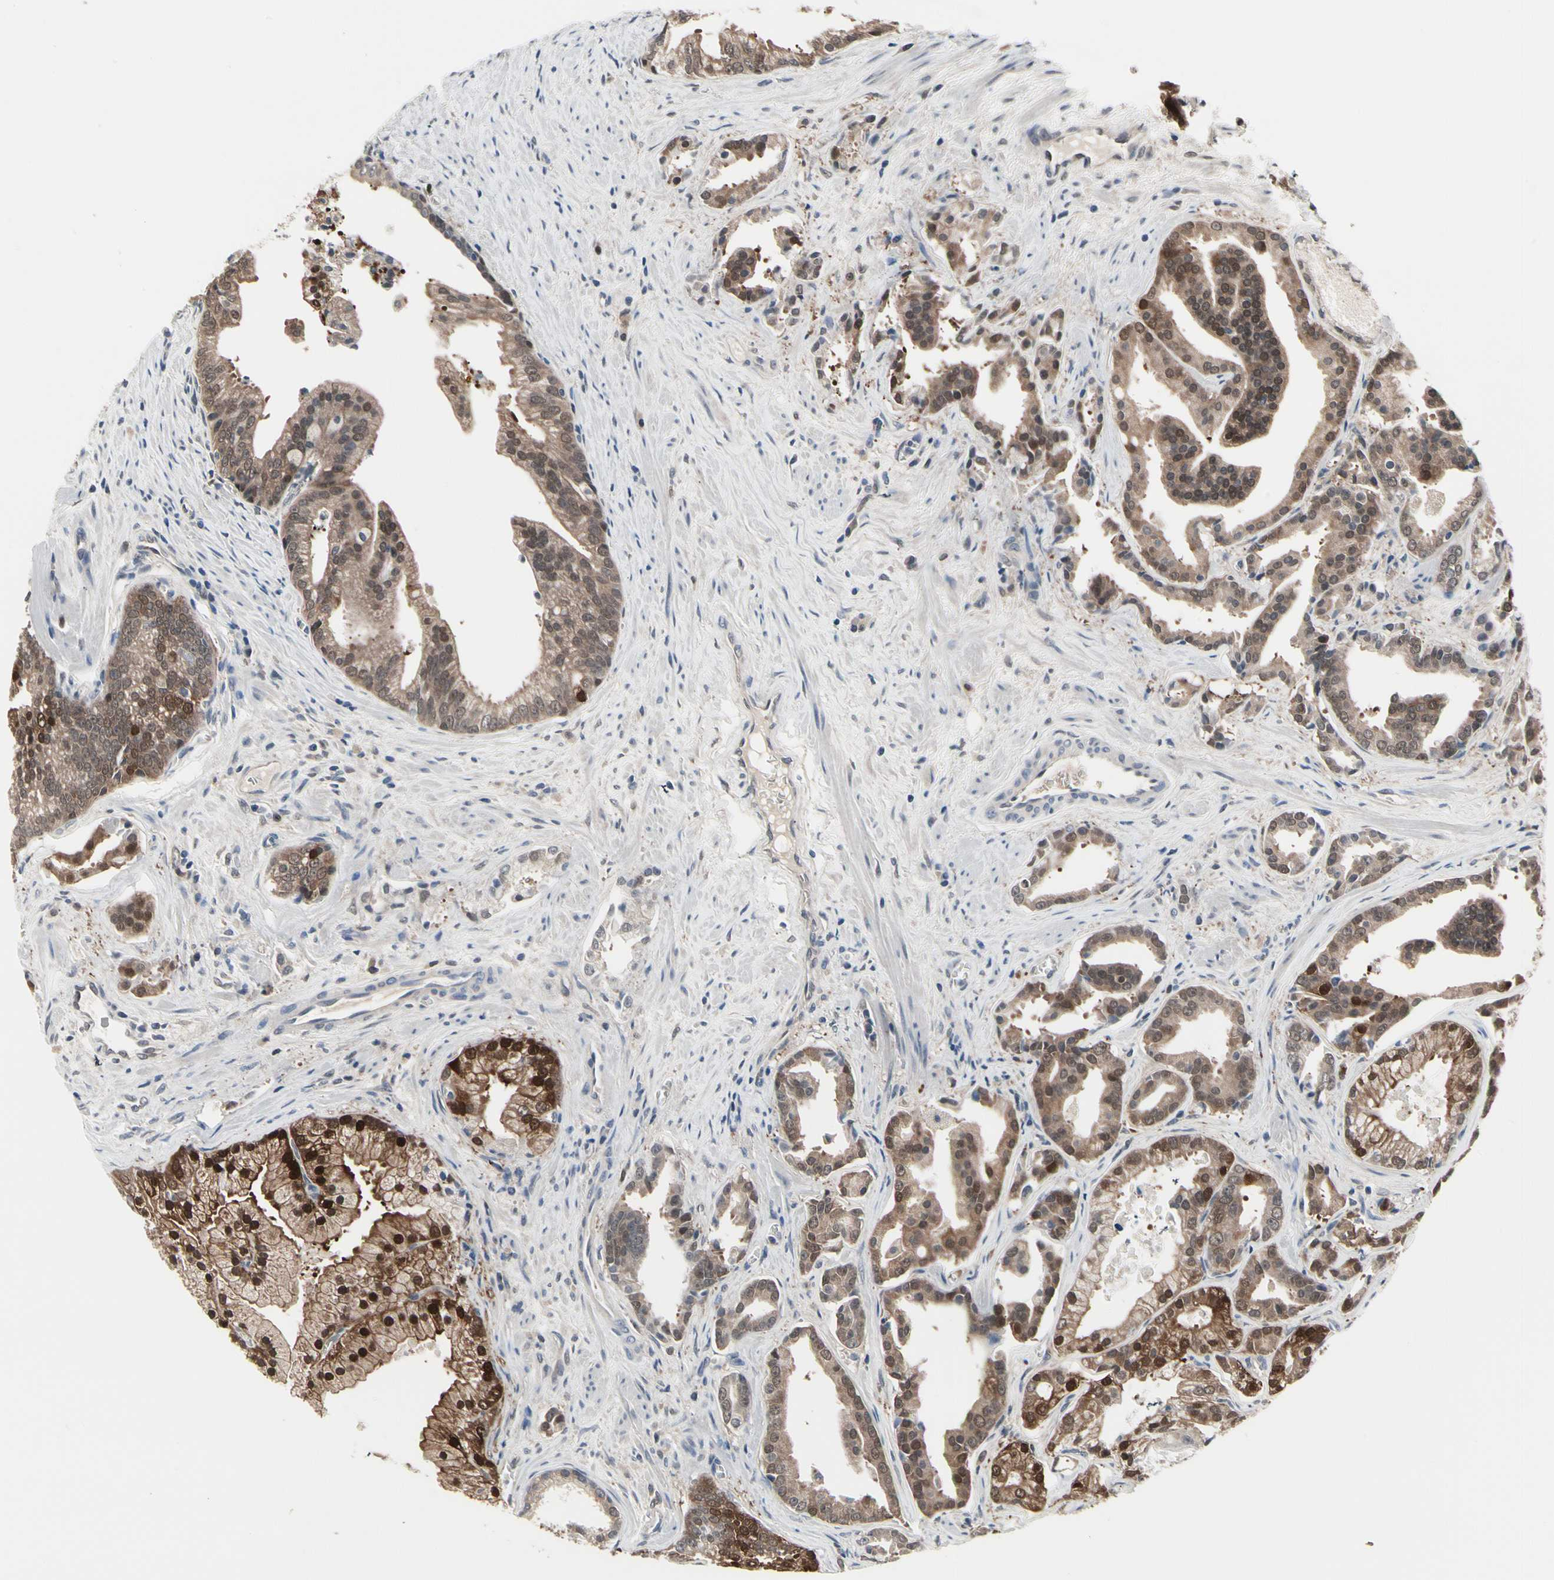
{"staining": {"intensity": "moderate", "quantity": ">75%", "location": "cytoplasmic/membranous,nuclear"}, "tissue": "prostate cancer", "cell_type": "Tumor cells", "image_type": "cancer", "snomed": [{"axis": "morphology", "description": "Adenocarcinoma, High grade"}, {"axis": "topography", "description": "Prostate"}], "caption": "Immunohistochemistry (IHC) photomicrograph of prostate cancer (adenocarcinoma (high-grade)) stained for a protein (brown), which exhibits medium levels of moderate cytoplasmic/membranous and nuclear expression in approximately >75% of tumor cells.", "gene": "PRDX6", "patient": {"sex": "male", "age": 67}}